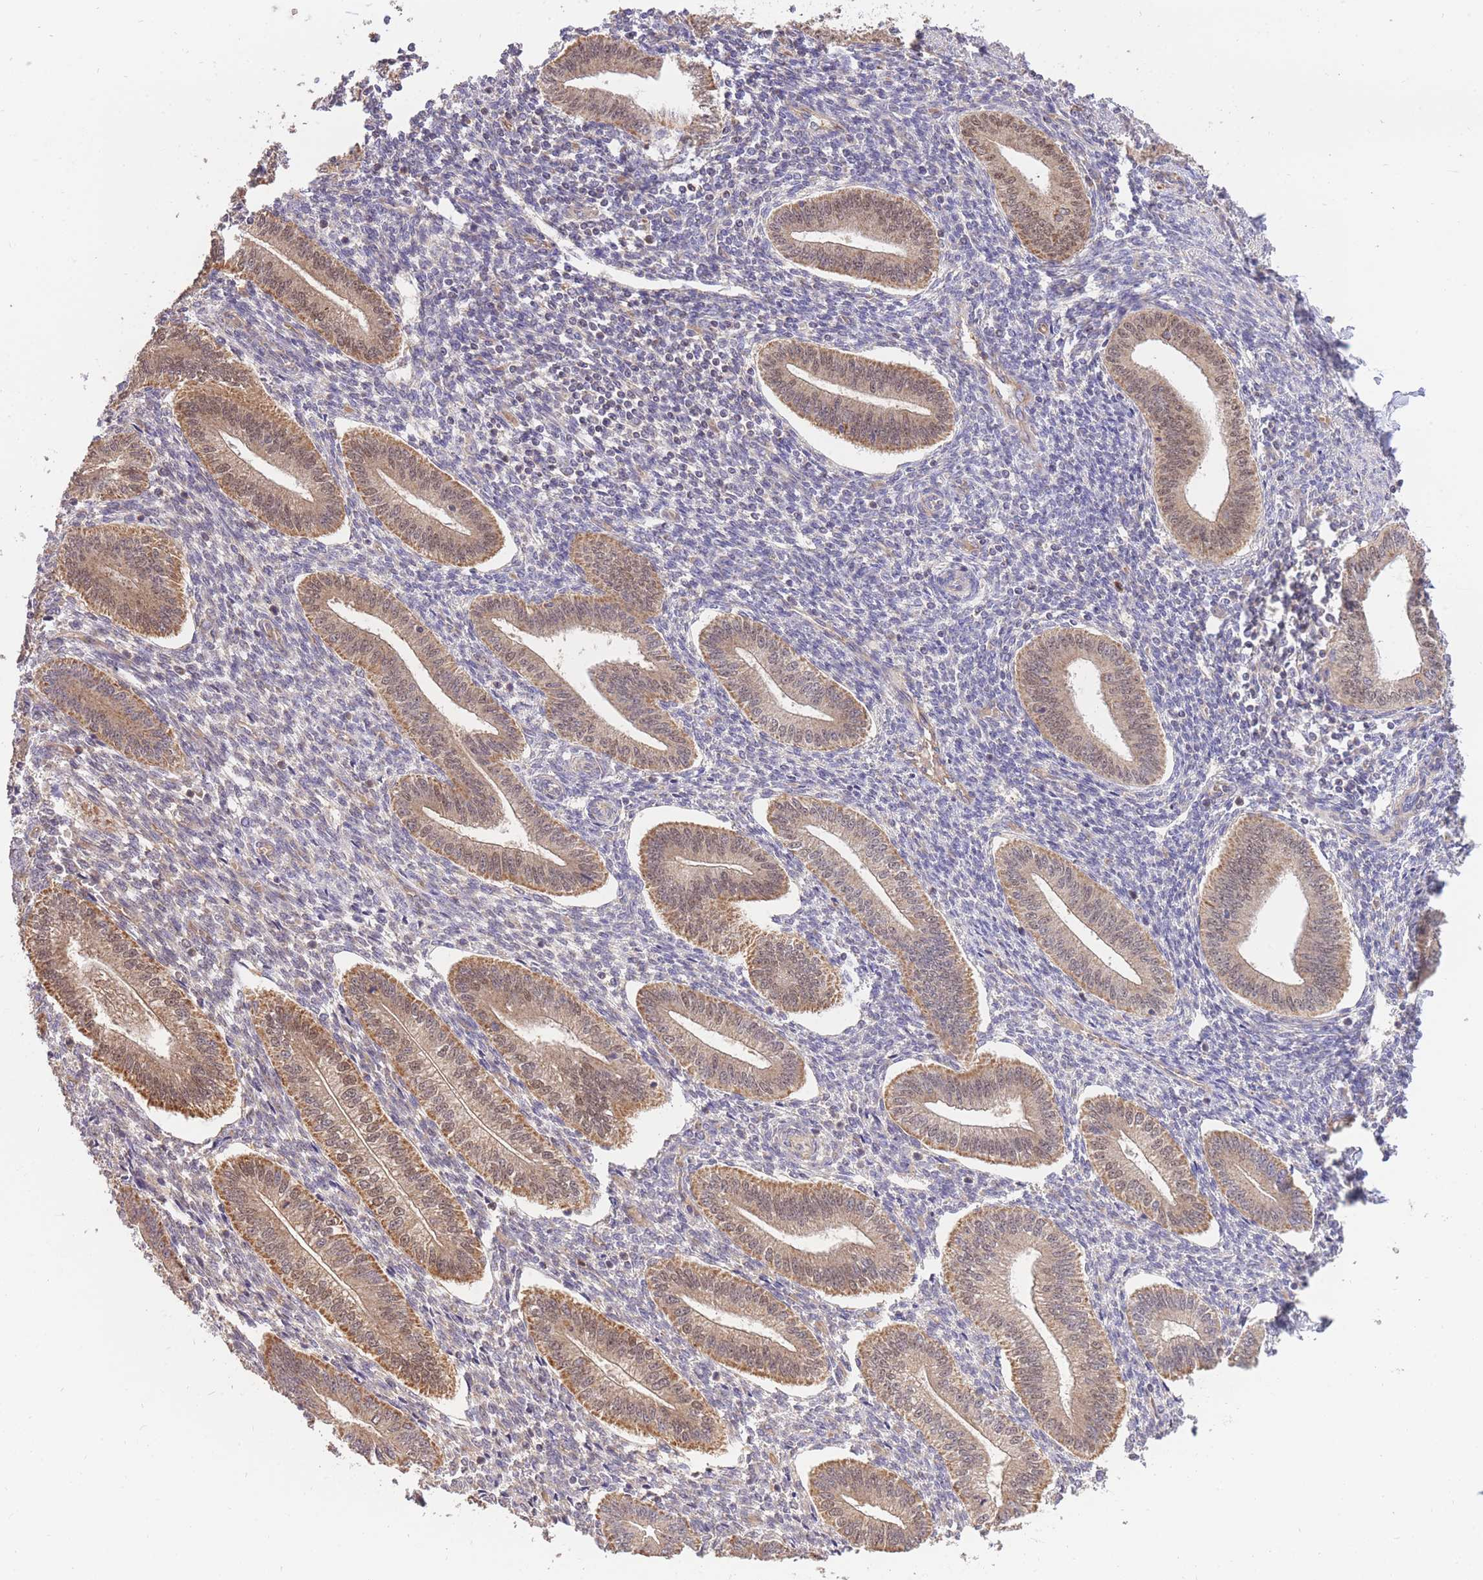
{"staining": {"intensity": "negative", "quantity": "none", "location": "none"}, "tissue": "endometrium", "cell_type": "Cells in endometrial stroma", "image_type": "normal", "snomed": [{"axis": "morphology", "description": "Normal tissue, NOS"}, {"axis": "topography", "description": "Endometrium"}], "caption": "High power microscopy image of an immunohistochemistry micrograph of unremarkable endometrium, revealing no significant positivity in cells in endometrial stroma.", "gene": "PREP", "patient": {"sex": "female", "age": 34}}